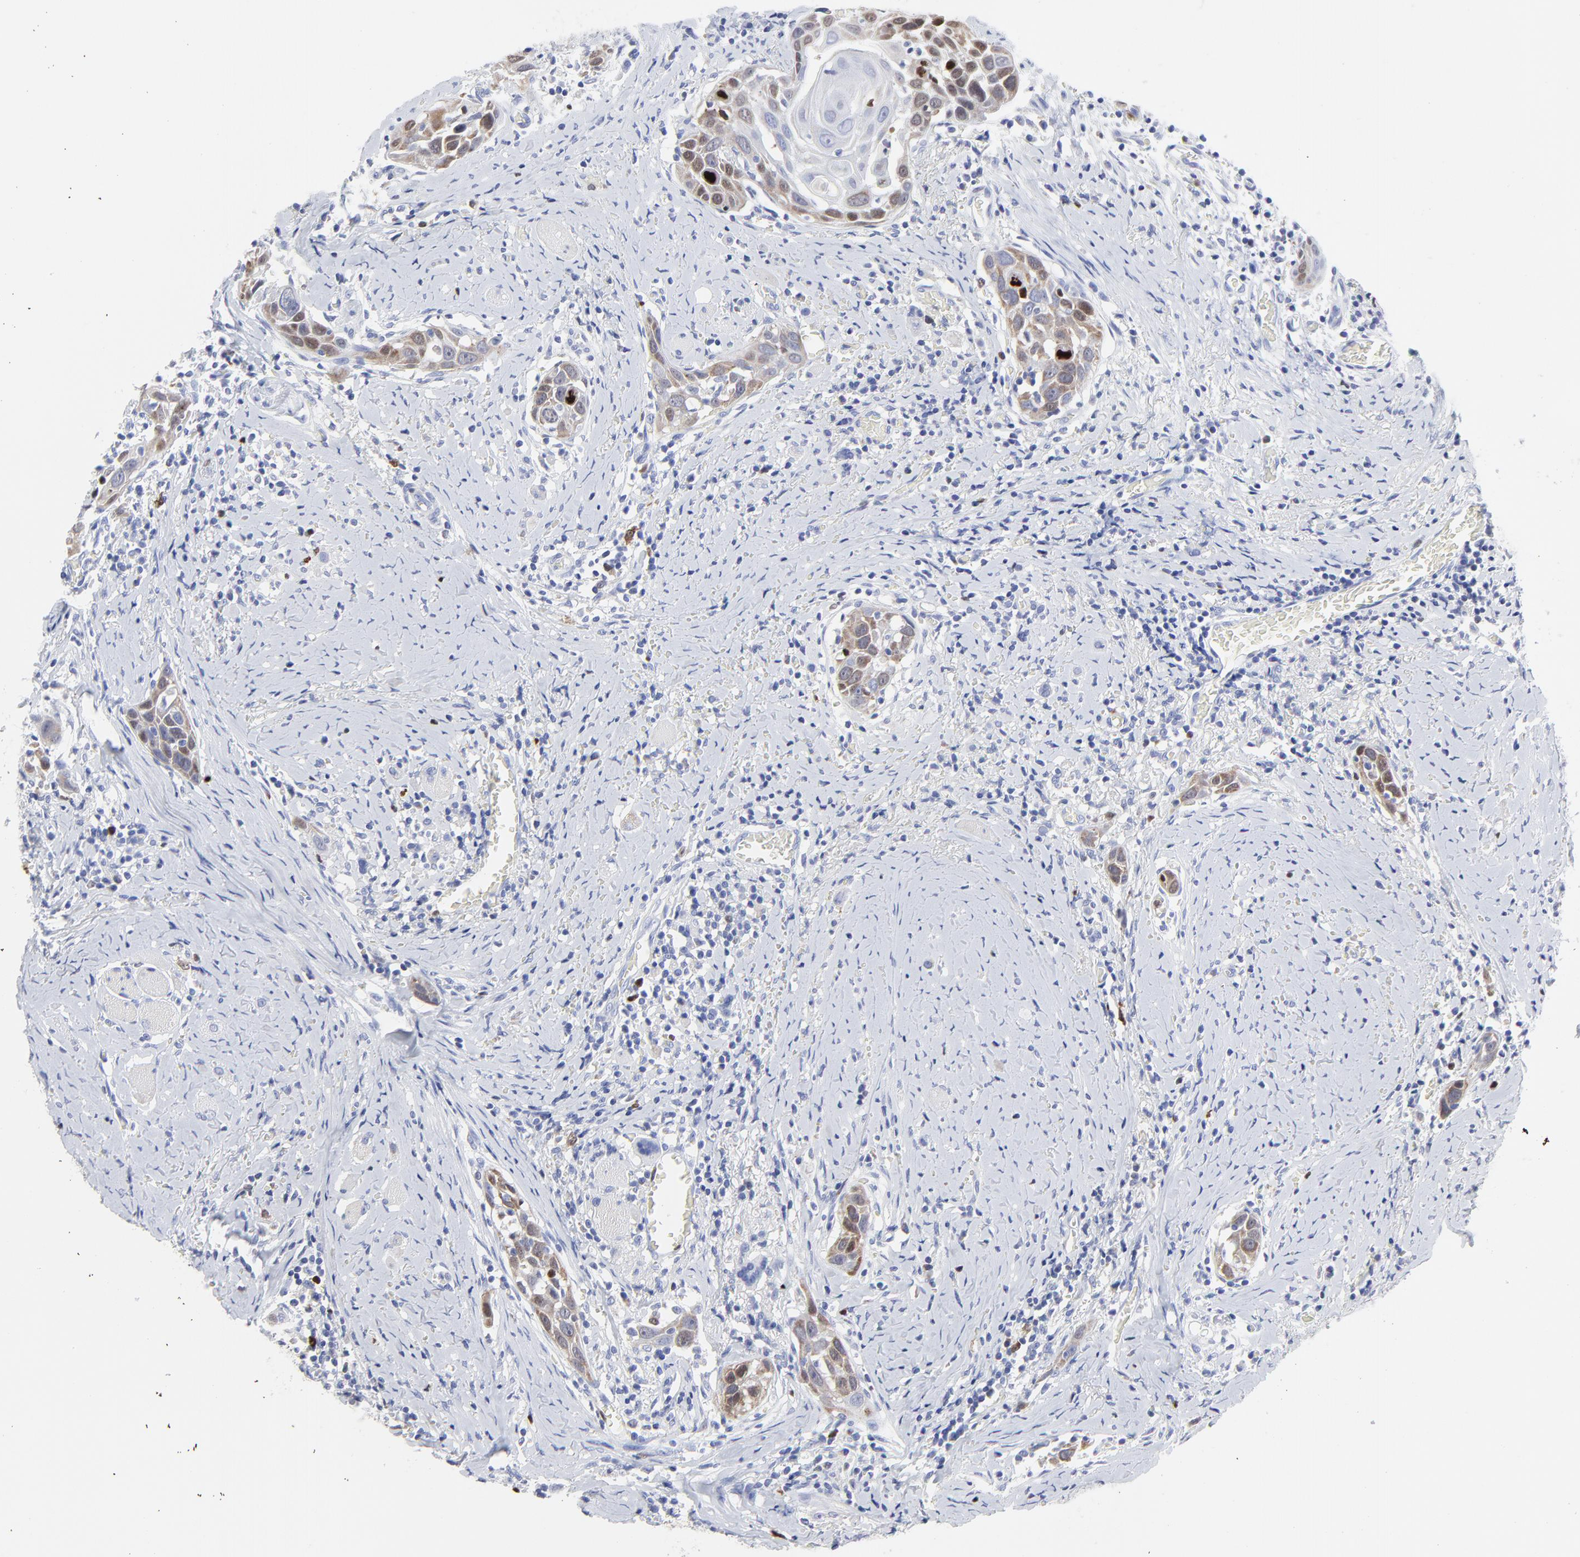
{"staining": {"intensity": "moderate", "quantity": ">75%", "location": "cytoplasmic/membranous"}, "tissue": "head and neck cancer", "cell_type": "Tumor cells", "image_type": "cancer", "snomed": [{"axis": "morphology", "description": "Squamous cell carcinoma, NOS"}, {"axis": "topography", "description": "Oral tissue"}, {"axis": "topography", "description": "Head-Neck"}], "caption": "Immunohistochemistry (IHC) micrograph of head and neck squamous cell carcinoma stained for a protein (brown), which demonstrates medium levels of moderate cytoplasmic/membranous positivity in approximately >75% of tumor cells.", "gene": "NCAPH", "patient": {"sex": "female", "age": 50}}